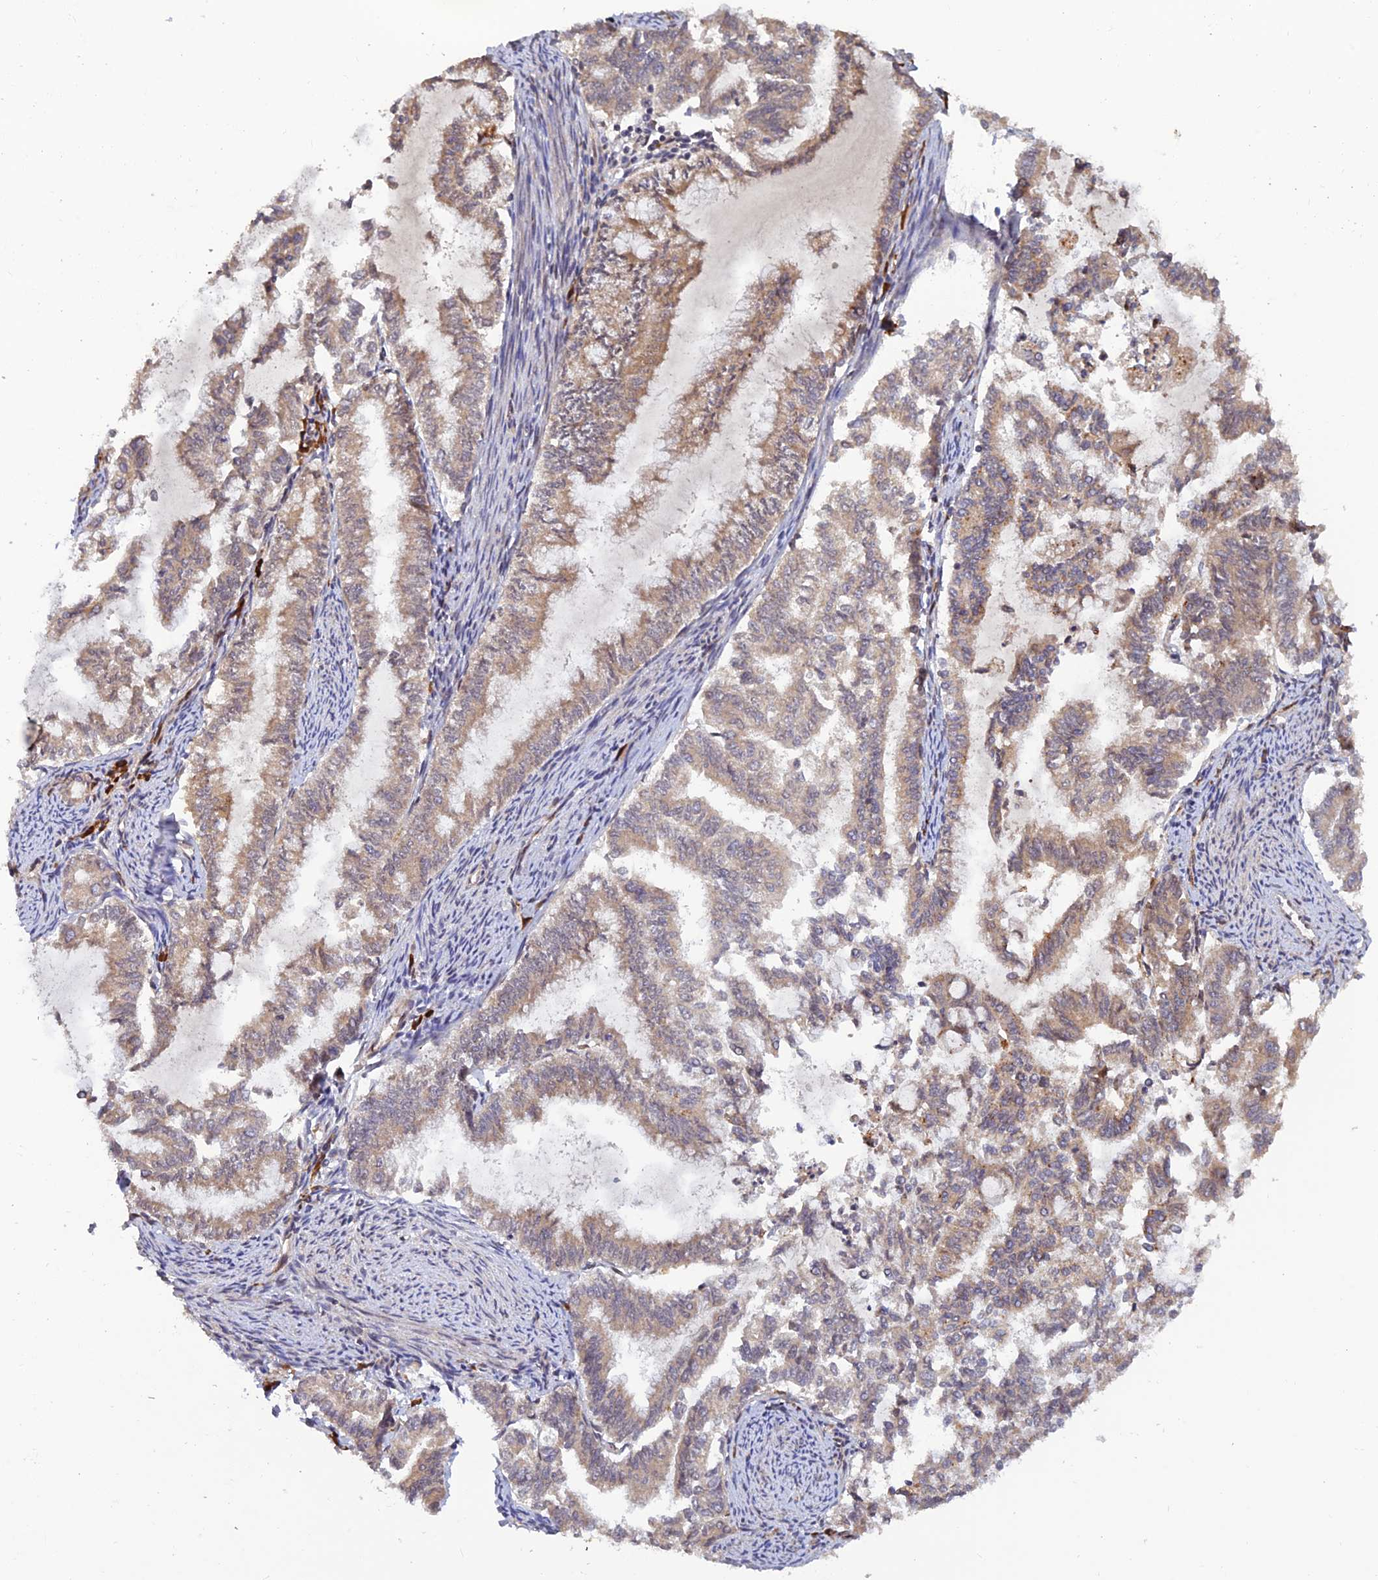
{"staining": {"intensity": "weak", "quantity": ">75%", "location": "cytoplasmic/membranous"}, "tissue": "endometrial cancer", "cell_type": "Tumor cells", "image_type": "cancer", "snomed": [{"axis": "morphology", "description": "Adenocarcinoma, NOS"}, {"axis": "topography", "description": "Endometrium"}], "caption": "High-power microscopy captured an IHC photomicrograph of adenocarcinoma (endometrial), revealing weak cytoplasmic/membranous expression in approximately >75% of tumor cells.", "gene": "ZNF565", "patient": {"sex": "female", "age": 79}}